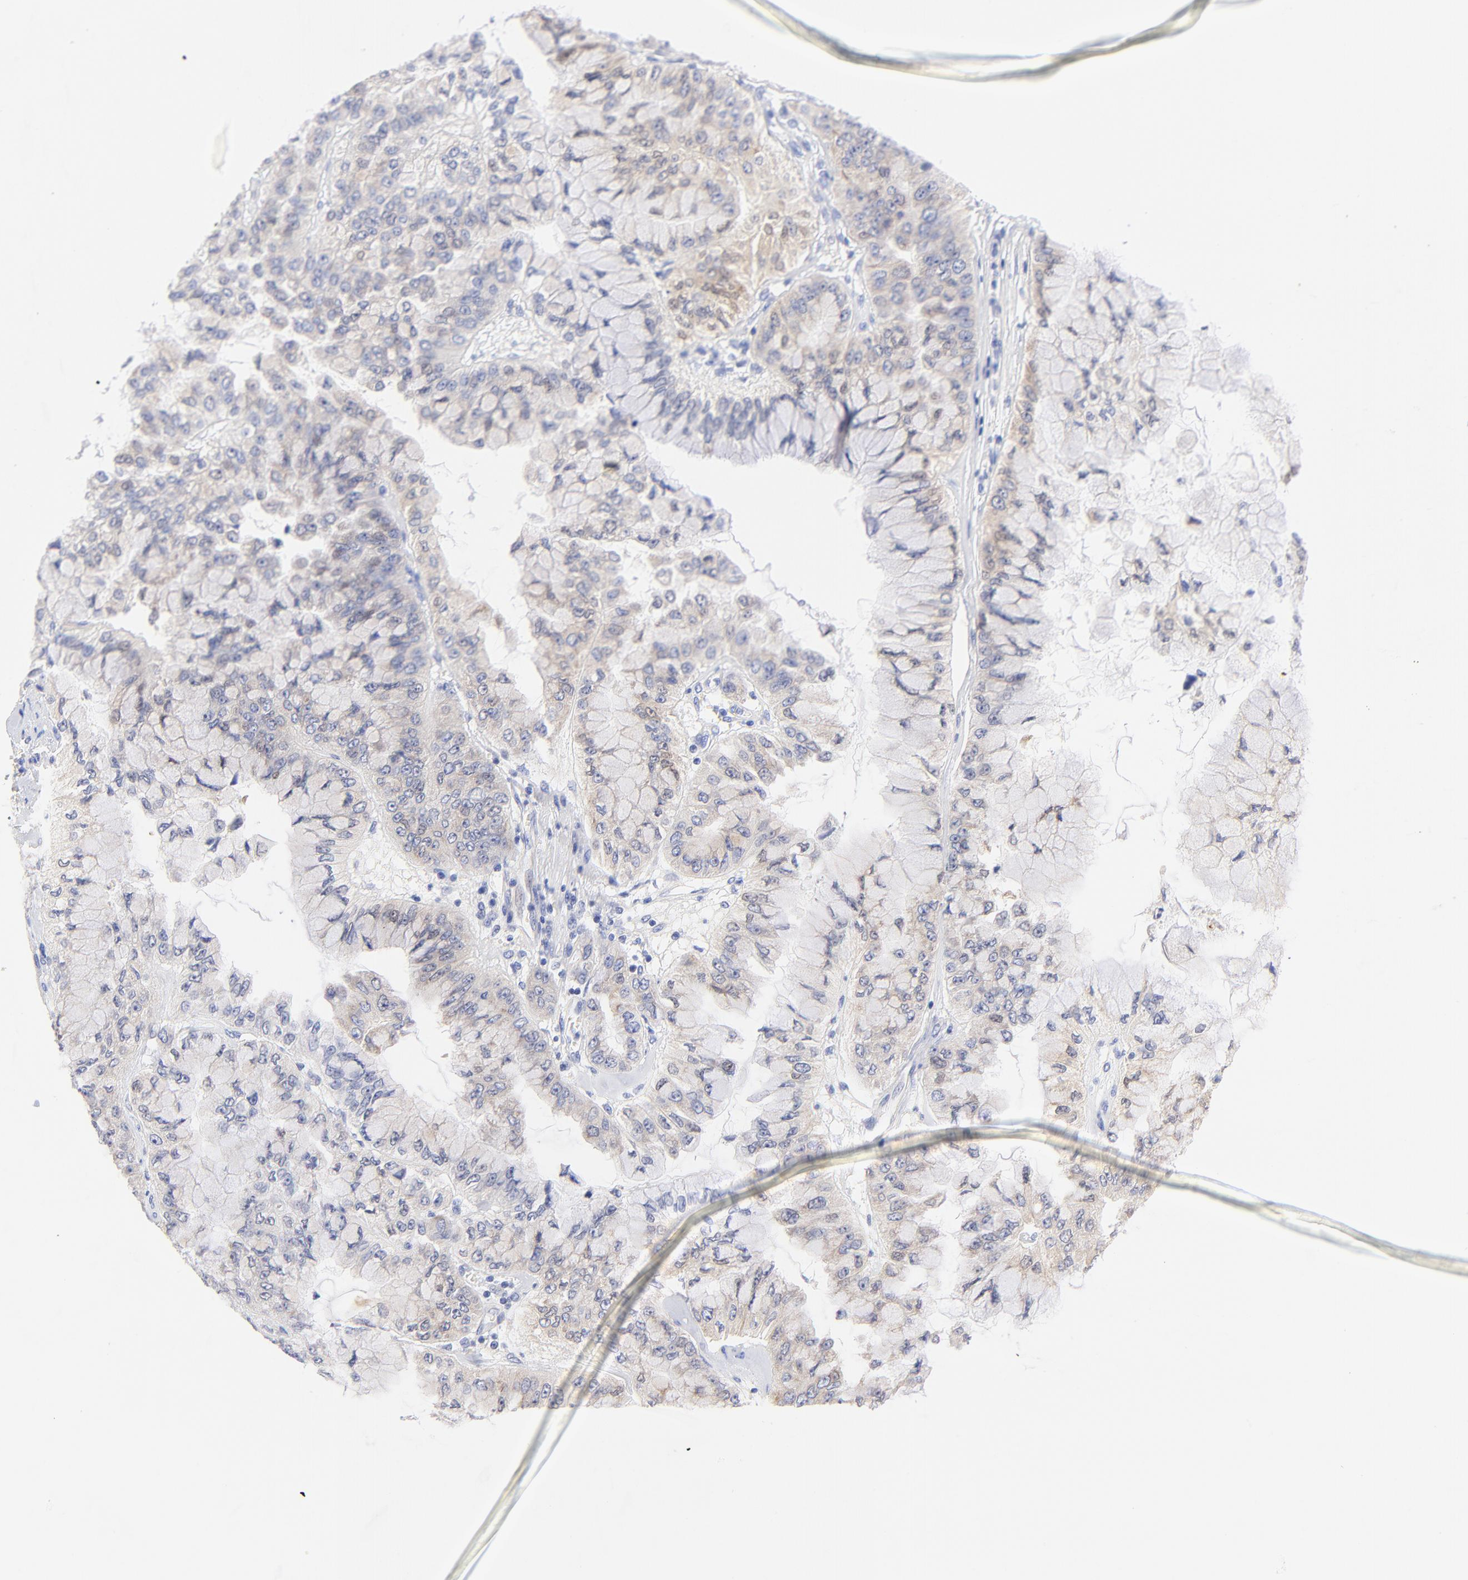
{"staining": {"intensity": "weak", "quantity": "25%-75%", "location": "cytoplasmic/membranous"}, "tissue": "liver cancer", "cell_type": "Tumor cells", "image_type": "cancer", "snomed": [{"axis": "morphology", "description": "Cholangiocarcinoma"}, {"axis": "topography", "description": "Liver"}], "caption": "Immunohistochemical staining of cholangiocarcinoma (liver) shows weak cytoplasmic/membranous protein staining in approximately 25%-75% of tumor cells.", "gene": "EBP", "patient": {"sex": "female", "age": 79}}